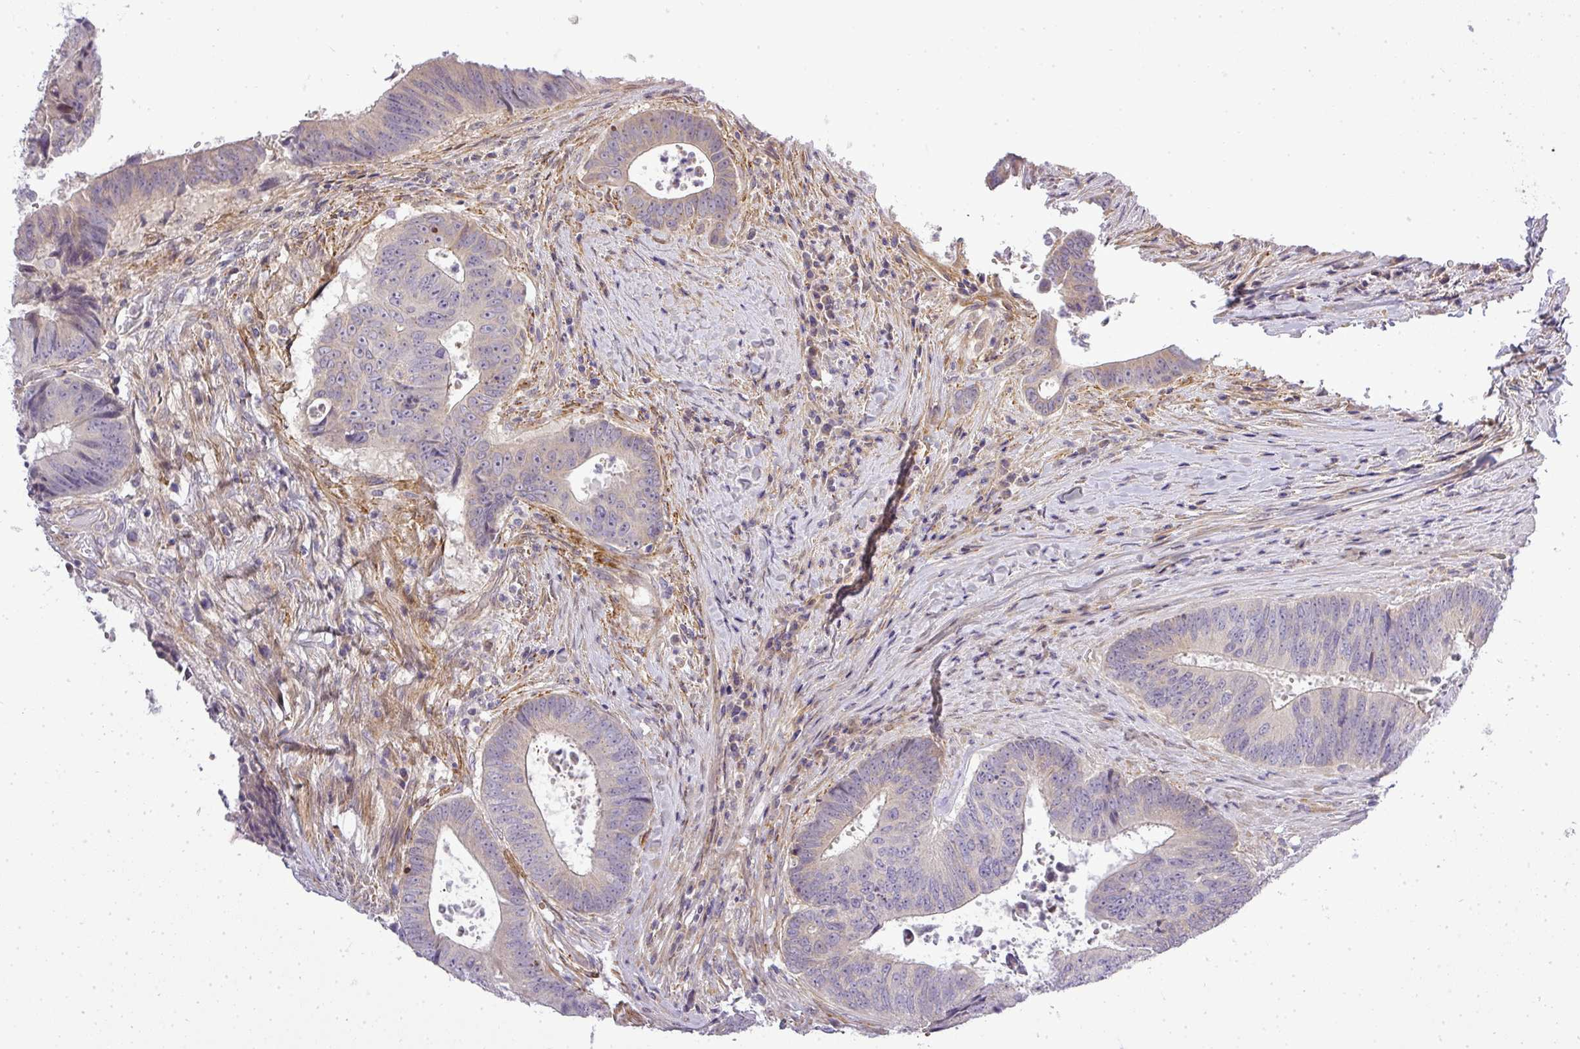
{"staining": {"intensity": "negative", "quantity": "none", "location": "none"}, "tissue": "colorectal cancer", "cell_type": "Tumor cells", "image_type": "cancer", "snomed": [{"axis": "morphology", "description": "Adenocarcinoma, NOS"}, {"axis": "topography", "description": "Rectum"}], "caption": "There is no significant expression in tumor cells of colorectal cancer (adenocarcinoma).", "gene": "ZDHHC1", "patient": {"sex": "male", "age": 72}}